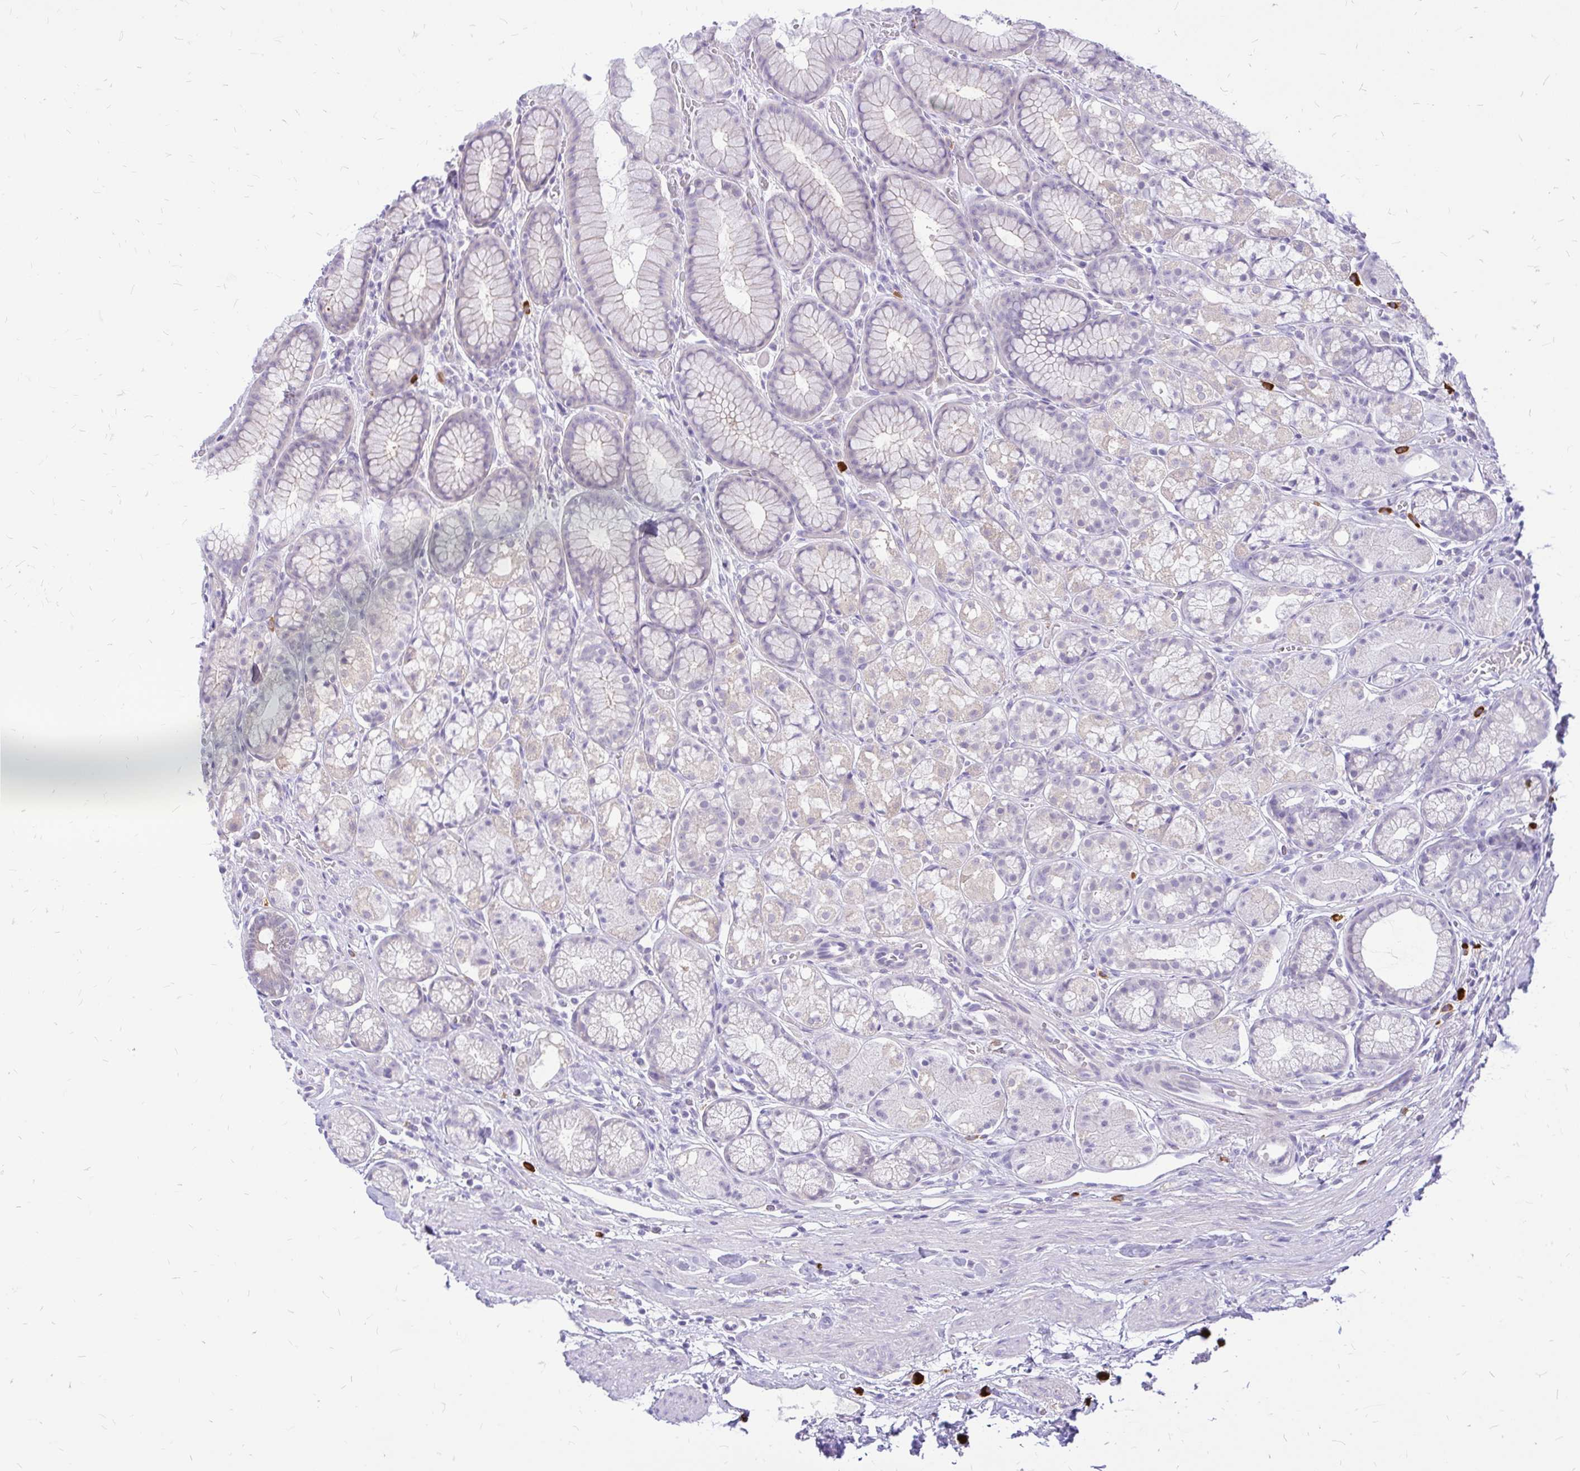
{"staining": {"intensity": "weak", "quantity": "25%-75%", "location": "cytoplasmic/membranous"}, "tissue": "stomach", "cell_type": "Glandular cells", "image_type": "normal", "snomed": [{"axis": "morphology", "description": "Normal tissue, NOS"}, {"axis": "topography", "description": "Smooth muscle"}, {"axis": "topography", "description": "Stomach"}], "caption": "DAB (3,3'-diaminobenzidine) immunohistochemical staining of benign human stomach exhibits weak cytoplasmic/membranous protein expression in approximately 25%-75% of glandular cells.", "gene": "MAP1LC3A", "patient": {"sex": "male", "age": 70}}